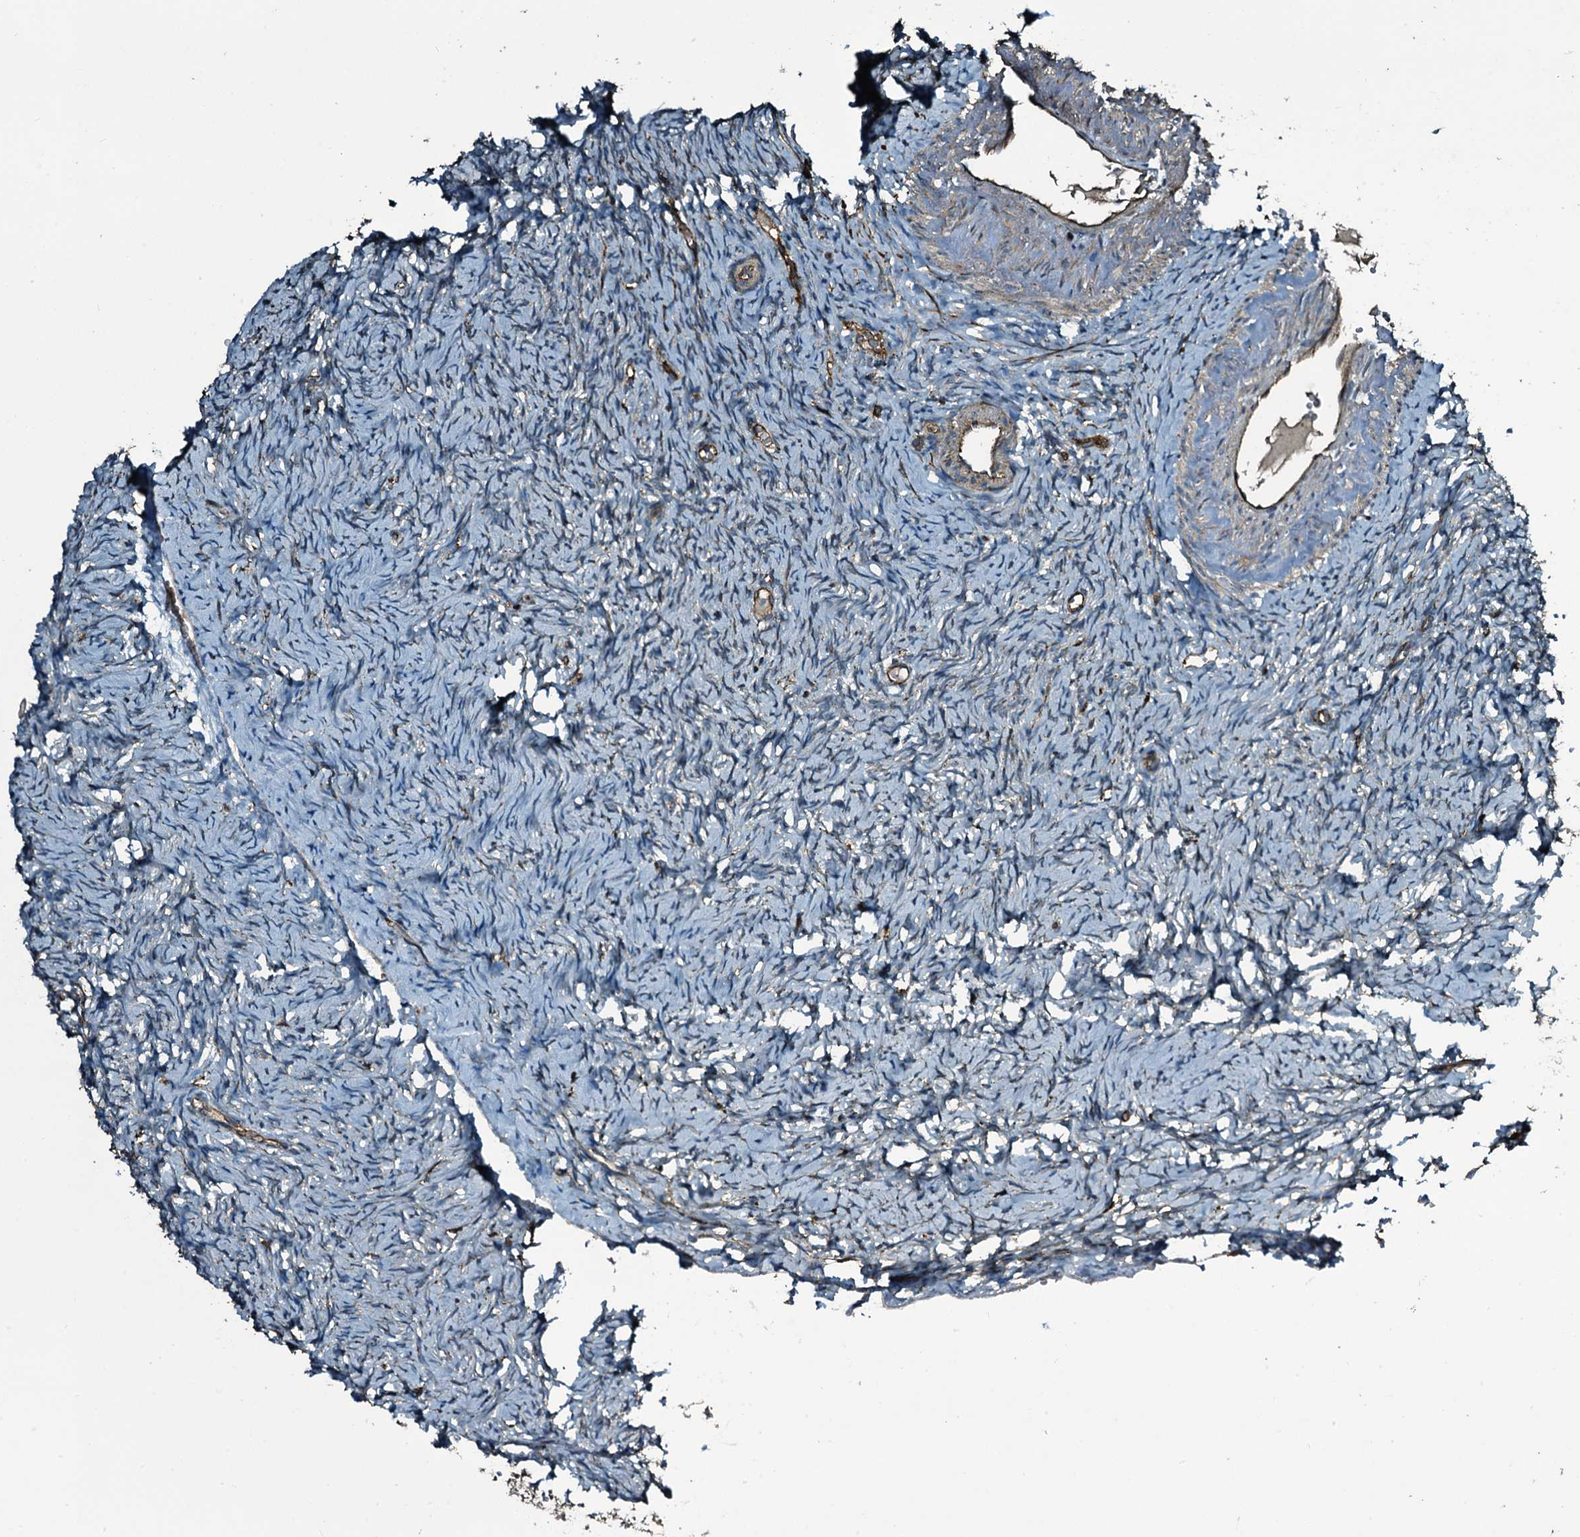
{"staining": {"intensity": "negative", "quantity": "none", "location": "none"}, "tissue": "ovary", "cell_type": "Ovarian stroma cells", "image_type": "normal", "snomed": [{"axis": "morphology", "description": "Normal tissue, NOS"}, {"axis": "topography", "description": "Ovary"}], "caption": "An immunohistochemistry photomicrograph of benign ovary is shown. There is no staining in ovarian stroma cells of ovary. (DAB (3,3'-diaminobenzidine) immunohistochemistry (IHC) visualized using brightfield microscopy, high magnification).", "gene": "TPGS2", "patient": {"sex": "female", "age": 51}}